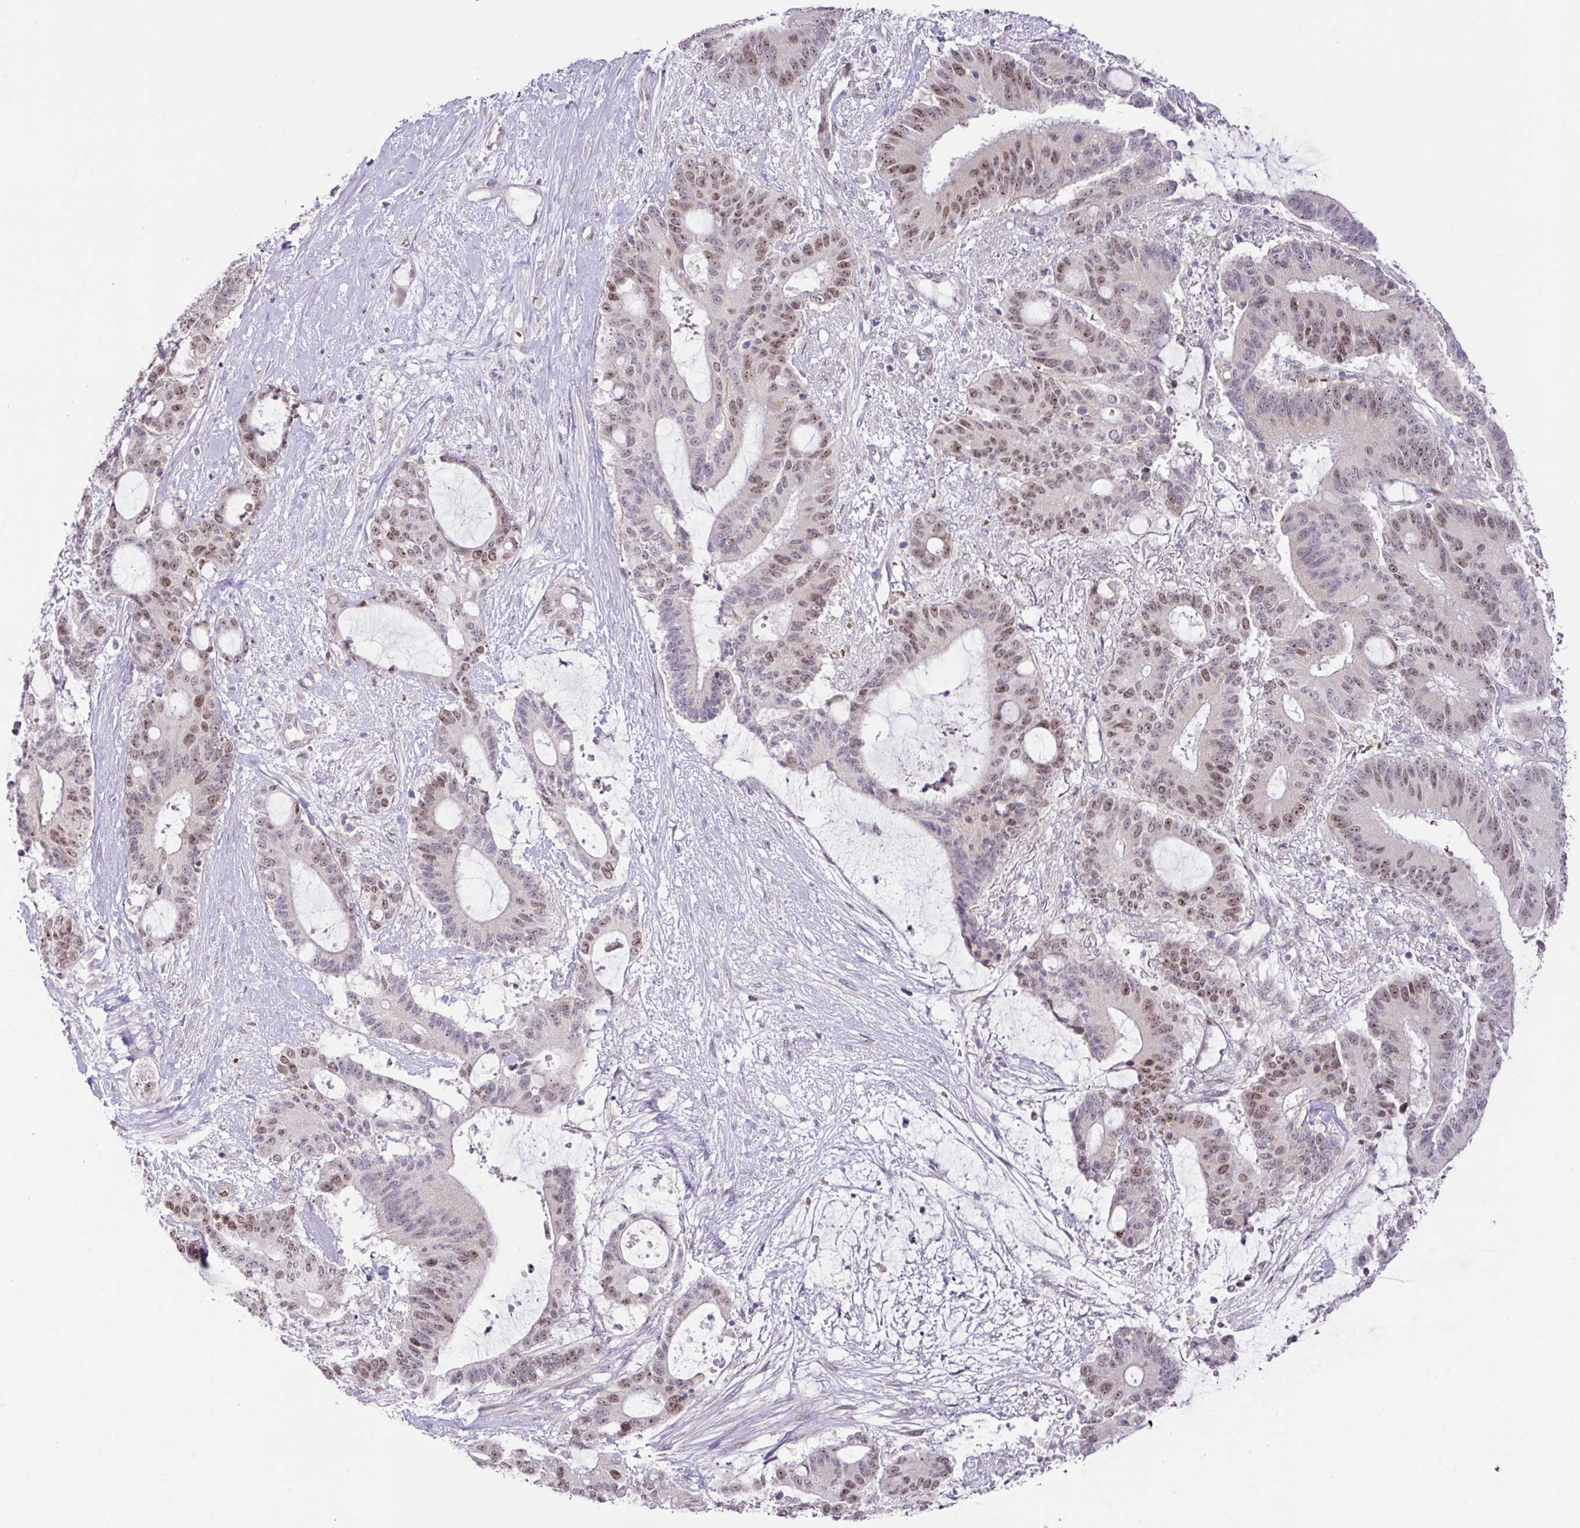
{"staining": {"intensity": "moderate", "quantity": "25%-75%", "location": "nuclear"}, "tissue": "liver cancer", "cell_type": "Tumor cells", "image_type": "cancer", "snomed": [{"axis": "morphology", "description": "Normal tissue, NOS"}, {"axis": "morphology", "description": "Cholangiocarcinoma"}, {"axis": "topography", "description": "Liver"}, {"axis": "topography", "description": "Peripheral nerve tissue"}], "caption": "This histopathology image displays liver cancer (cholangiocarcinoma) stained with immunohistochemistry to label a protein in brown. The nuclear of tumor cells show moderate positivity for the protein. Nuclei are counter-stained blue.", "gene": "PARP2", "patient": {"sex": "female", "age": 73}}